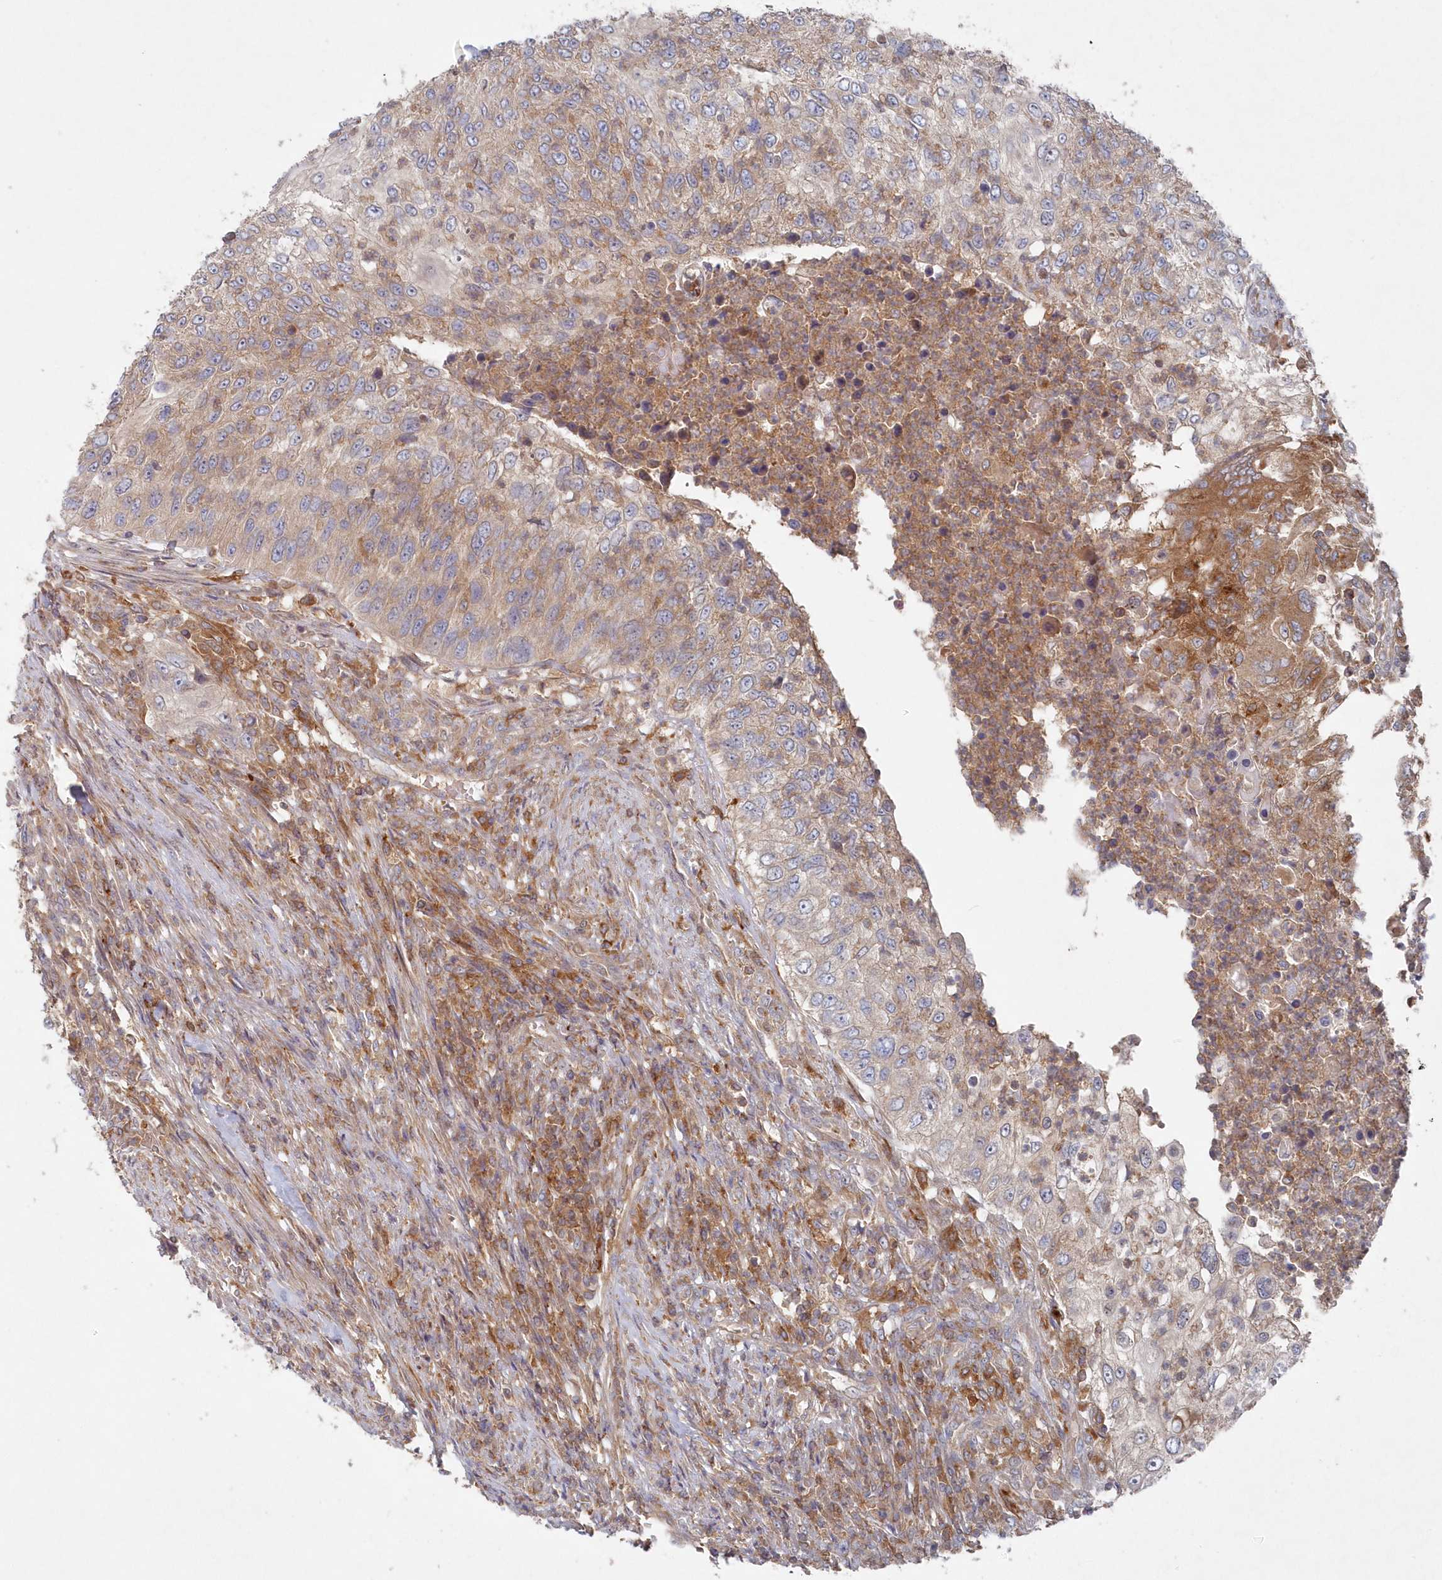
{"staining": {"intensity": "moderate", "quantity": "25%-75%", "location": "cytoplasmic/membranous"}, "tissue": "urothelial cancer", "cell_type": "Tumor cells", "image_type": "cancer", "snomed": [{"axis": "morphology", "description": "Urothelial carcinoma, High grade"}, {"axis": "topography", "description": "Urinary bladder"}], "caption": "There is medium levels of moderate cytoplasmic/membranous positivity in tumor cells of urothelial cancer, as demonstrated by immunohistochemical staining (brown color).", "gene": "ASNSD1", "patient": {"sex": "female", "age": 60}}